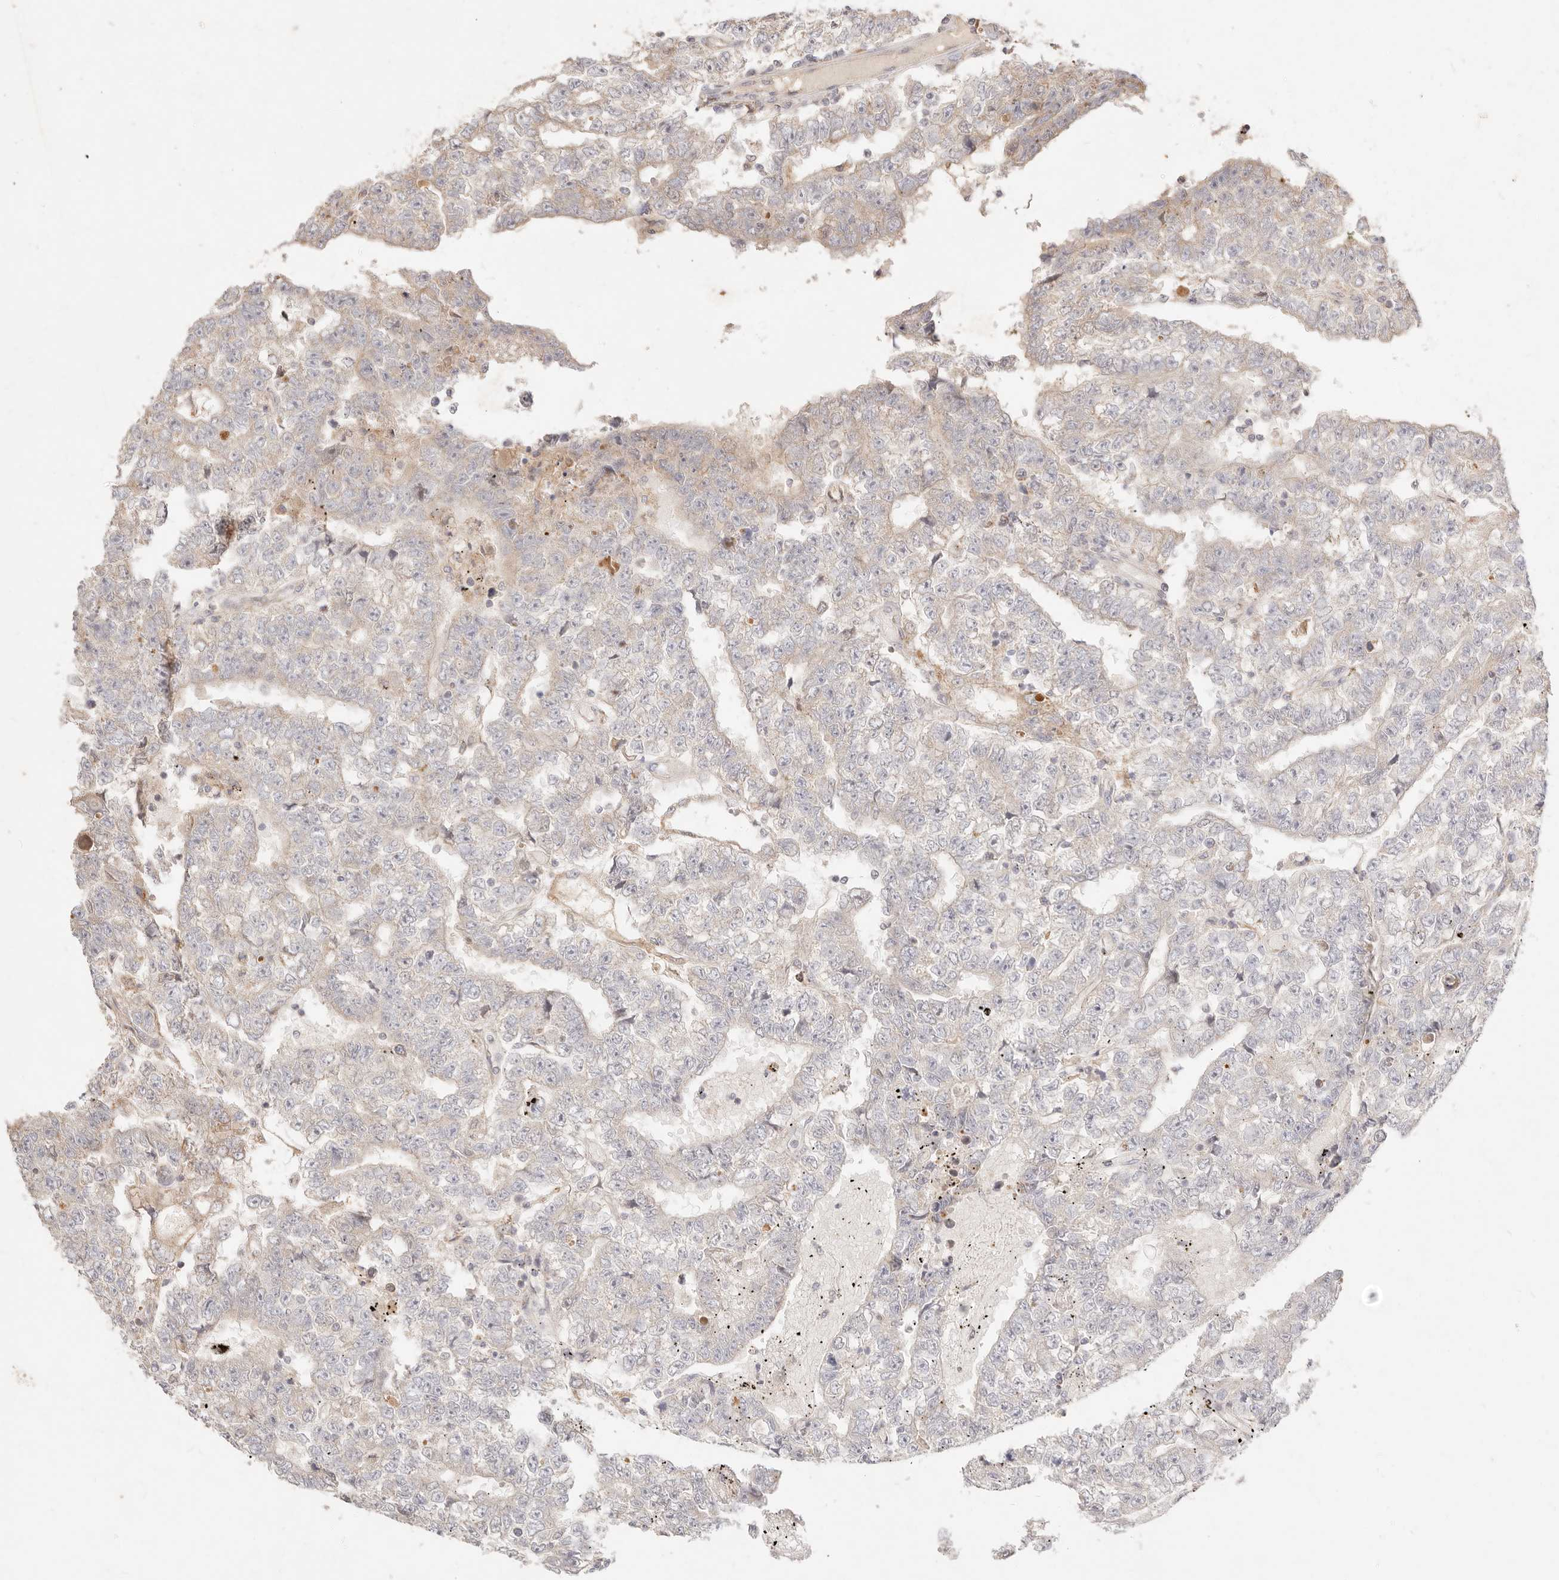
{"staining": {"intensity": "weak", "quantity": "<25%", "location": "cytoplasmic/membranous"}, "tissue": "testis cancer", "cell_type": "Tumor cells", "image_type": "cancer", "snomed": [{"axis": "morphology", "description": "Carcinoma, Embryonal, NOS"}, {"axis": "topography", "description": "Testis"}], "caption": "Tumor cells are negative for protein expression in human testis cancer (embryonal carcinoma). Nuclei are stained in blue.", "gene": "ACOX1", "patient": {"sex": "male", "age": 25}}